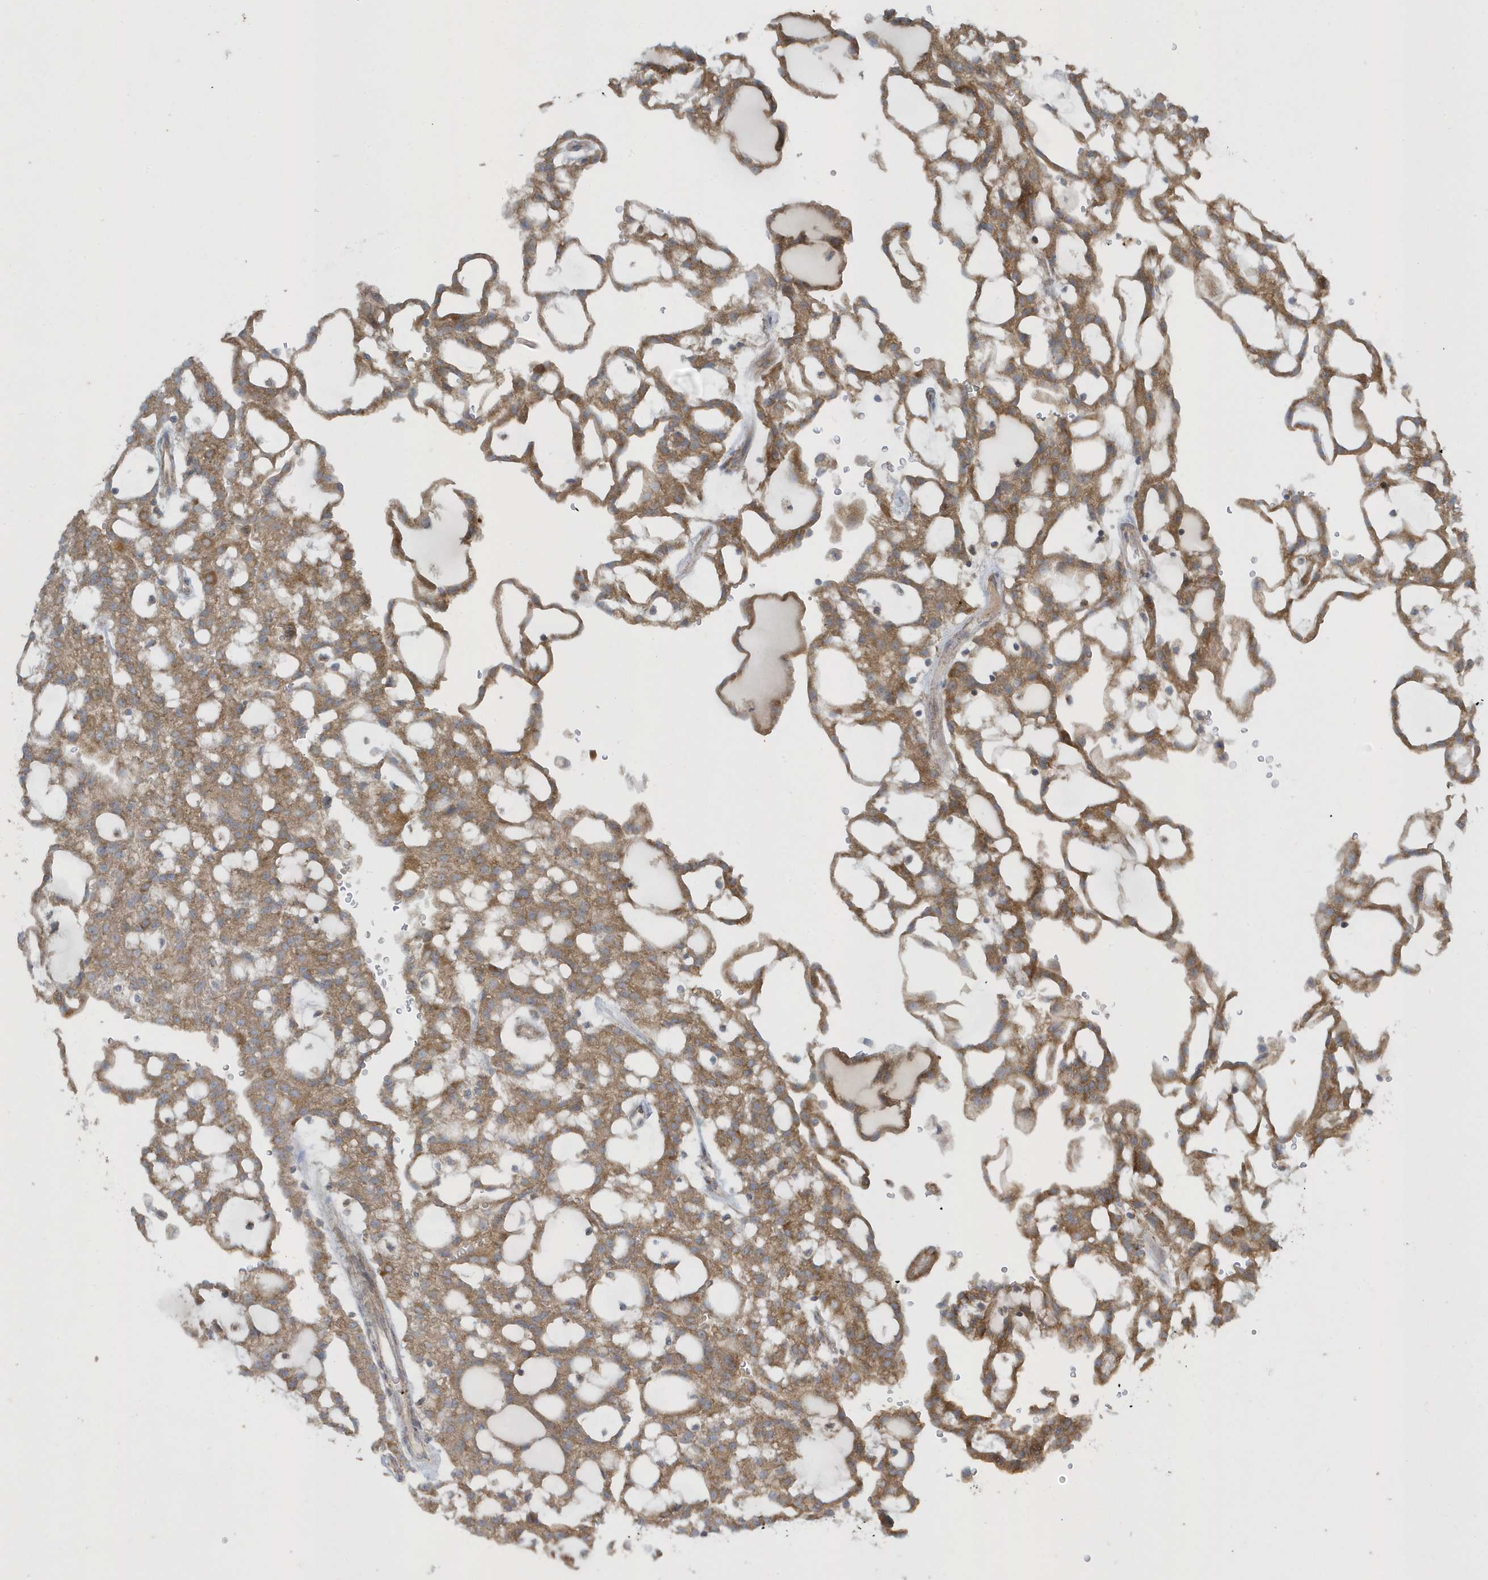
{"staining": {"intensity": "moderate", "quantity": ">75%", "location": "cytoplasmic/membranous"}, "tissue": "renal cancer", "cell_type": "Tumor cells", "image_type": "cancer", "snomed": [{"axis": "morphology", "description": "Adenocarcinoma, NOS"}, {"axis": "topography", "description": "Kidney"}], "caption": "About >75% of tumor cells in human renal adenocarcinoma exhibit moderate cytoplasmic/membranous protein positivity as visualized by brown immunohistochemical staining.", "gene": "SLC38A2", "patient": {"sex": "male", "age": 63}}